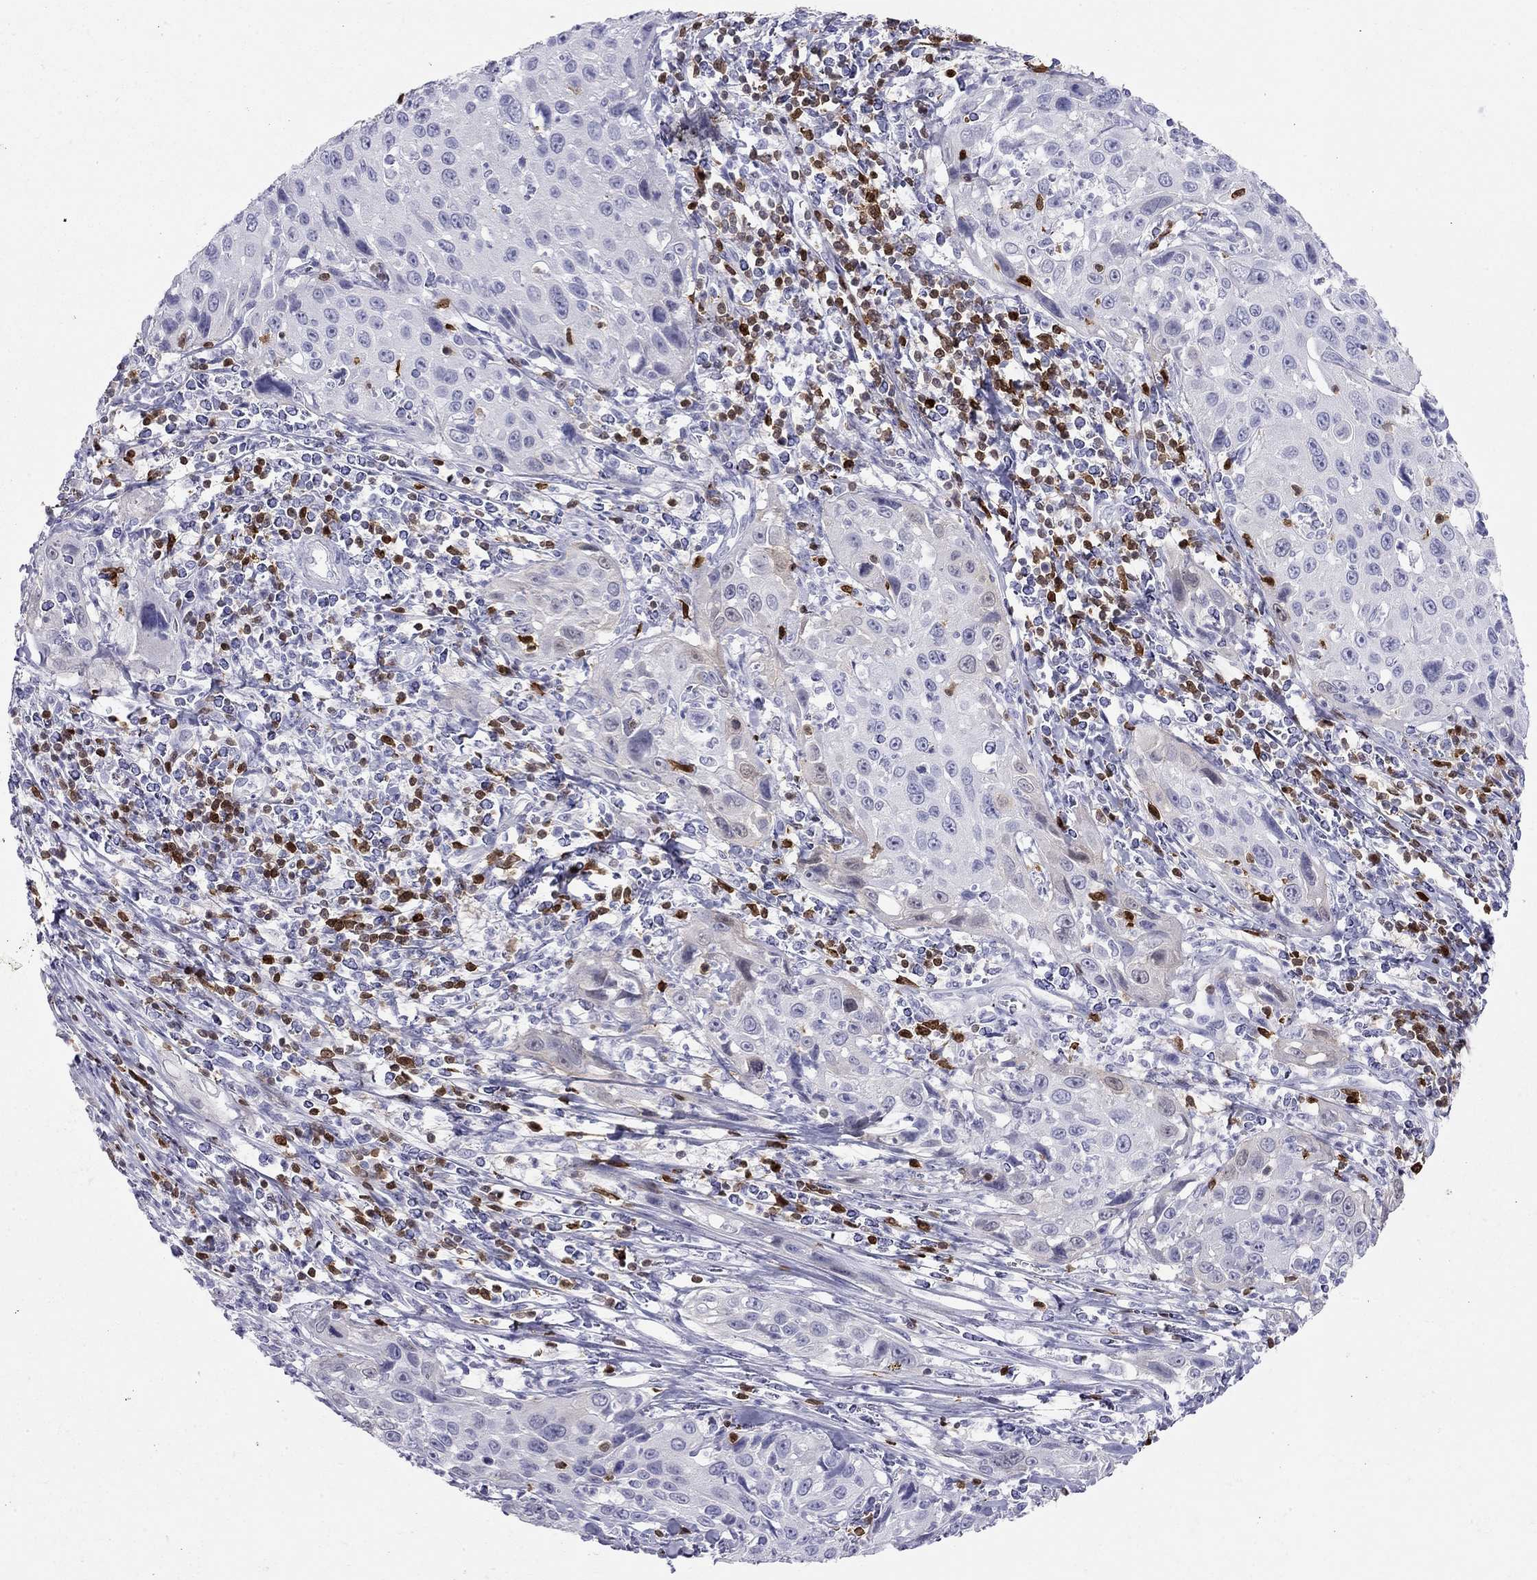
{"staining": {"intensity": "negative", "quantity": "none", "location": "none"}, "tissue": "cervical cancer", "cell_type": "Tumor cells", "image_type": "cancer", "snomed": [{"axis": "morphology", "description": "Squamous cell carcinoma, NOS"}, {"axis": "topography", "description": "Cervix"}], "caption": "Photomicrograph shows no protein staining in tumor cells of cervical cancer (squamous cell carcinoma) tissue.", "gene": "SH2D2A", "patient": {"sex": "female", "age": 26}}